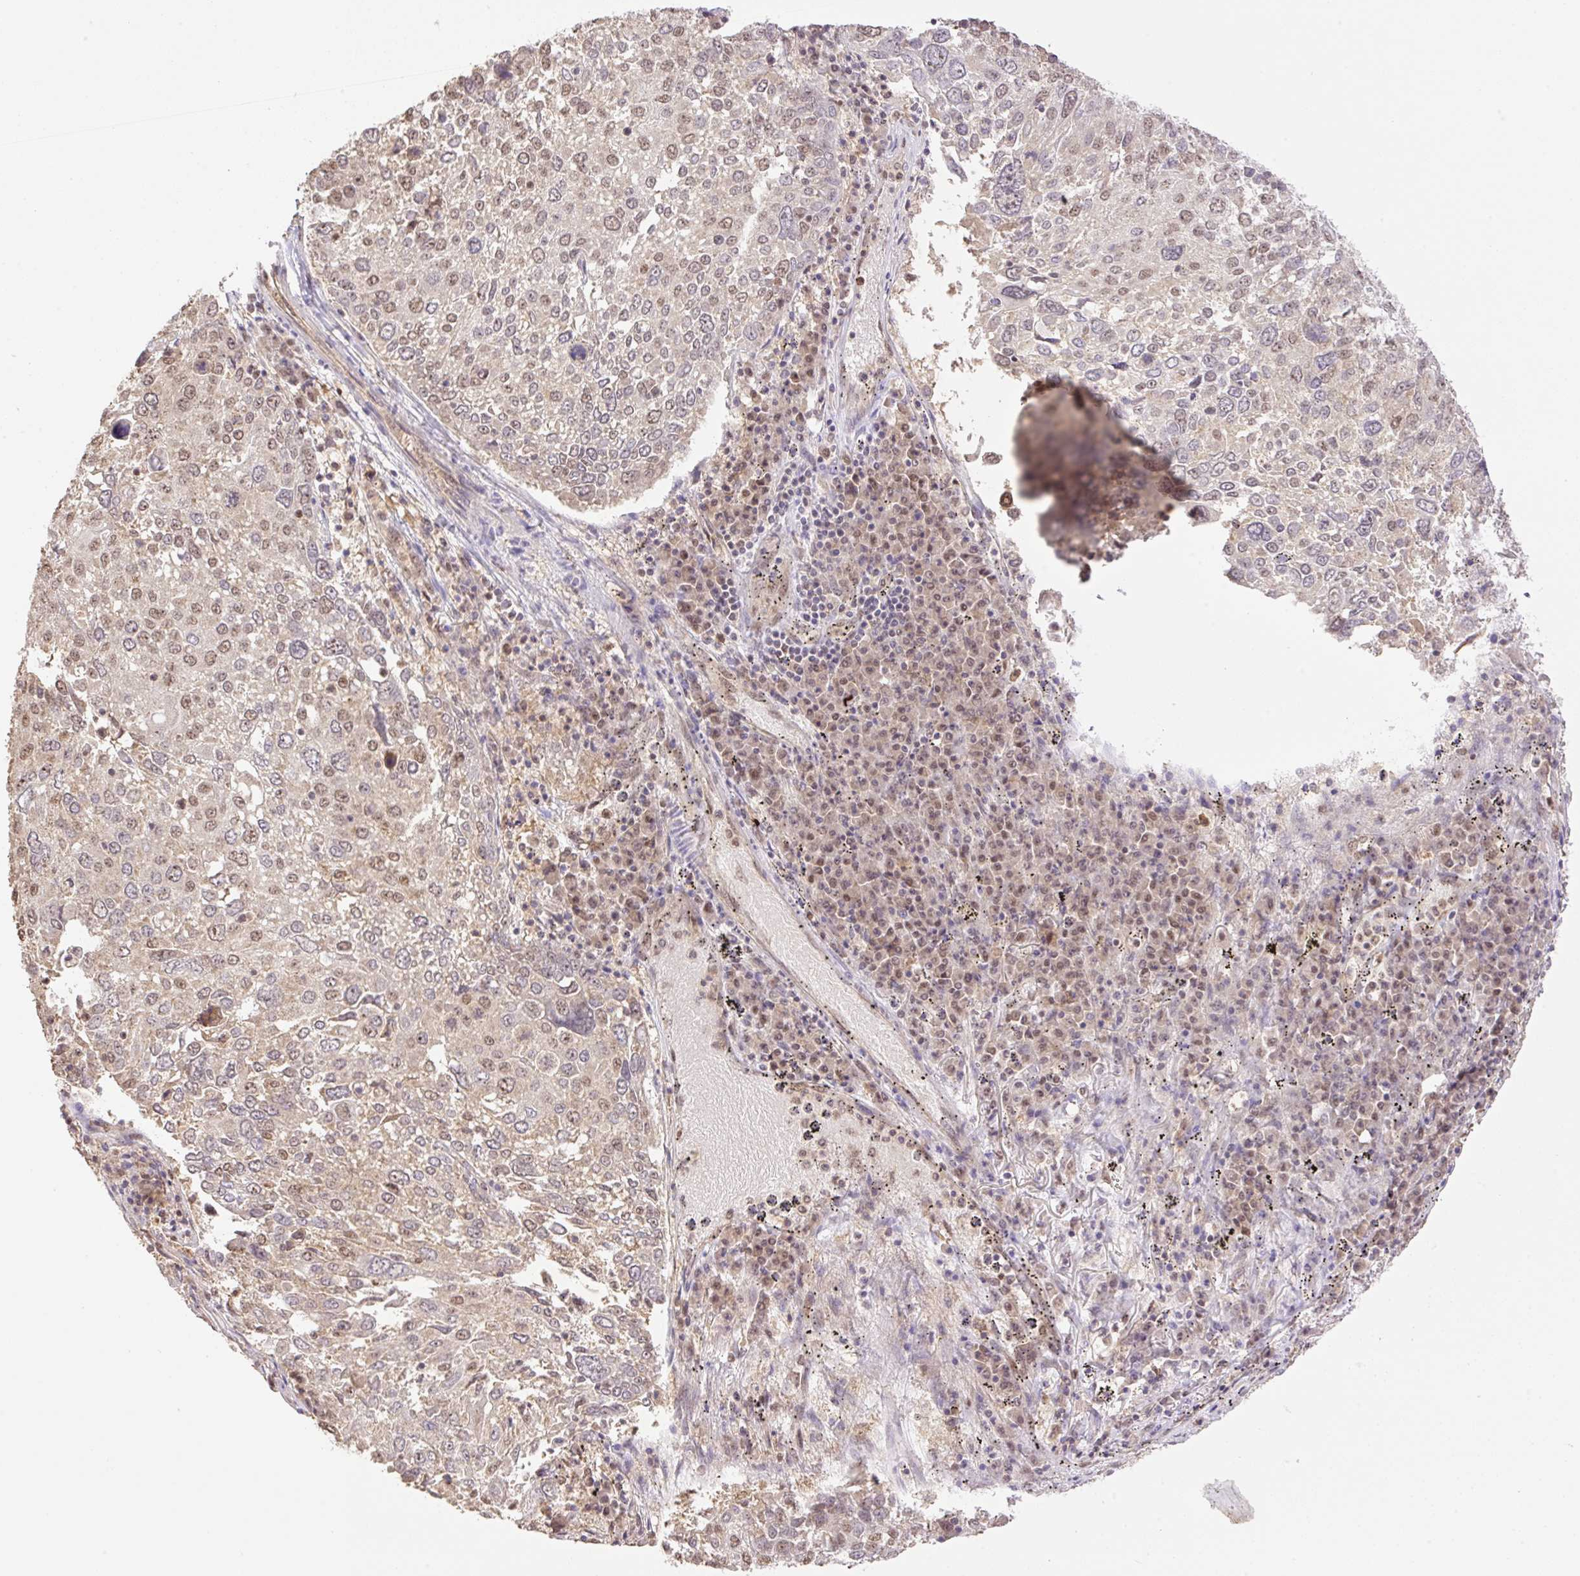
{"staining": {"intensity": "weak", "quantity": "25%-75%", "location": "nuclear"}, "tissue": "lung cancer", "cell_type": "Tumor cells", "image_type": "cancer", "snomed": [{"axis": "morphology", "description": "Squamous cell carcinoma, NOS"}, {"axis": "topography", "description": "Lung"}], "caption": "Lung cancer was stained to show a protein in brown. There is low levels of weak nuclear positivity in about 25%-75% of tumor cells.", "gene": "VPS25", "patient": {"sex": "male", "age": 65}}